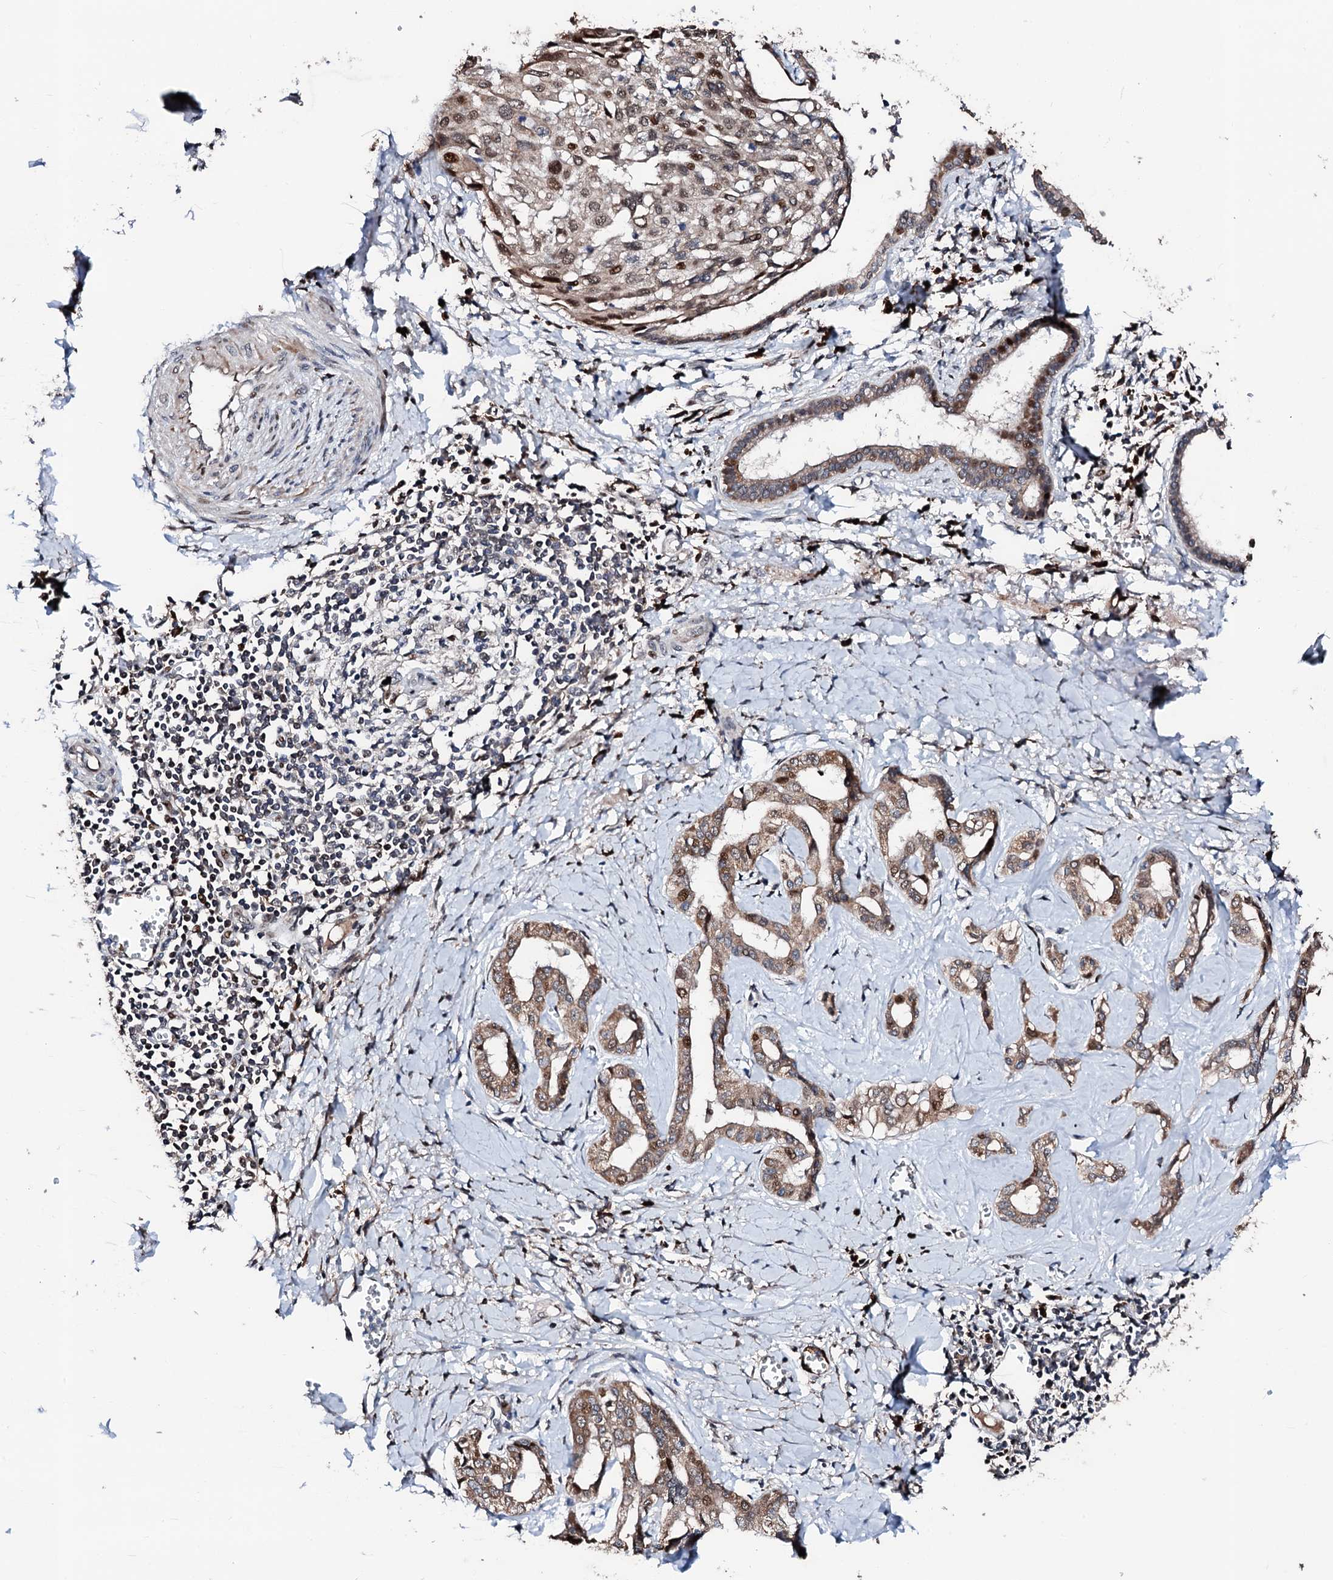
{"staining": {"intensity": "moderate", "quantity": ">75%", "location": "cytoplasmic/membranous,nuclear"}, "tissue": "liver cancer", "cell_type": "Tumor cells", "image_type": "cancer", "snomed": [{"axis": "morphology", "description": "Cholangiocarcinoma"}, {"axis": "topography", "description": "Liver"}], "caption": "Approximately >75% of tumor cells in liver cholangiocarcinoma show moderate cytoplasmic/membranous and nuclear protein expression as visualized by brown immunohistochemical staining.", "gene": "KIF18A", "patient": {"sex": "female", "age": 77}}